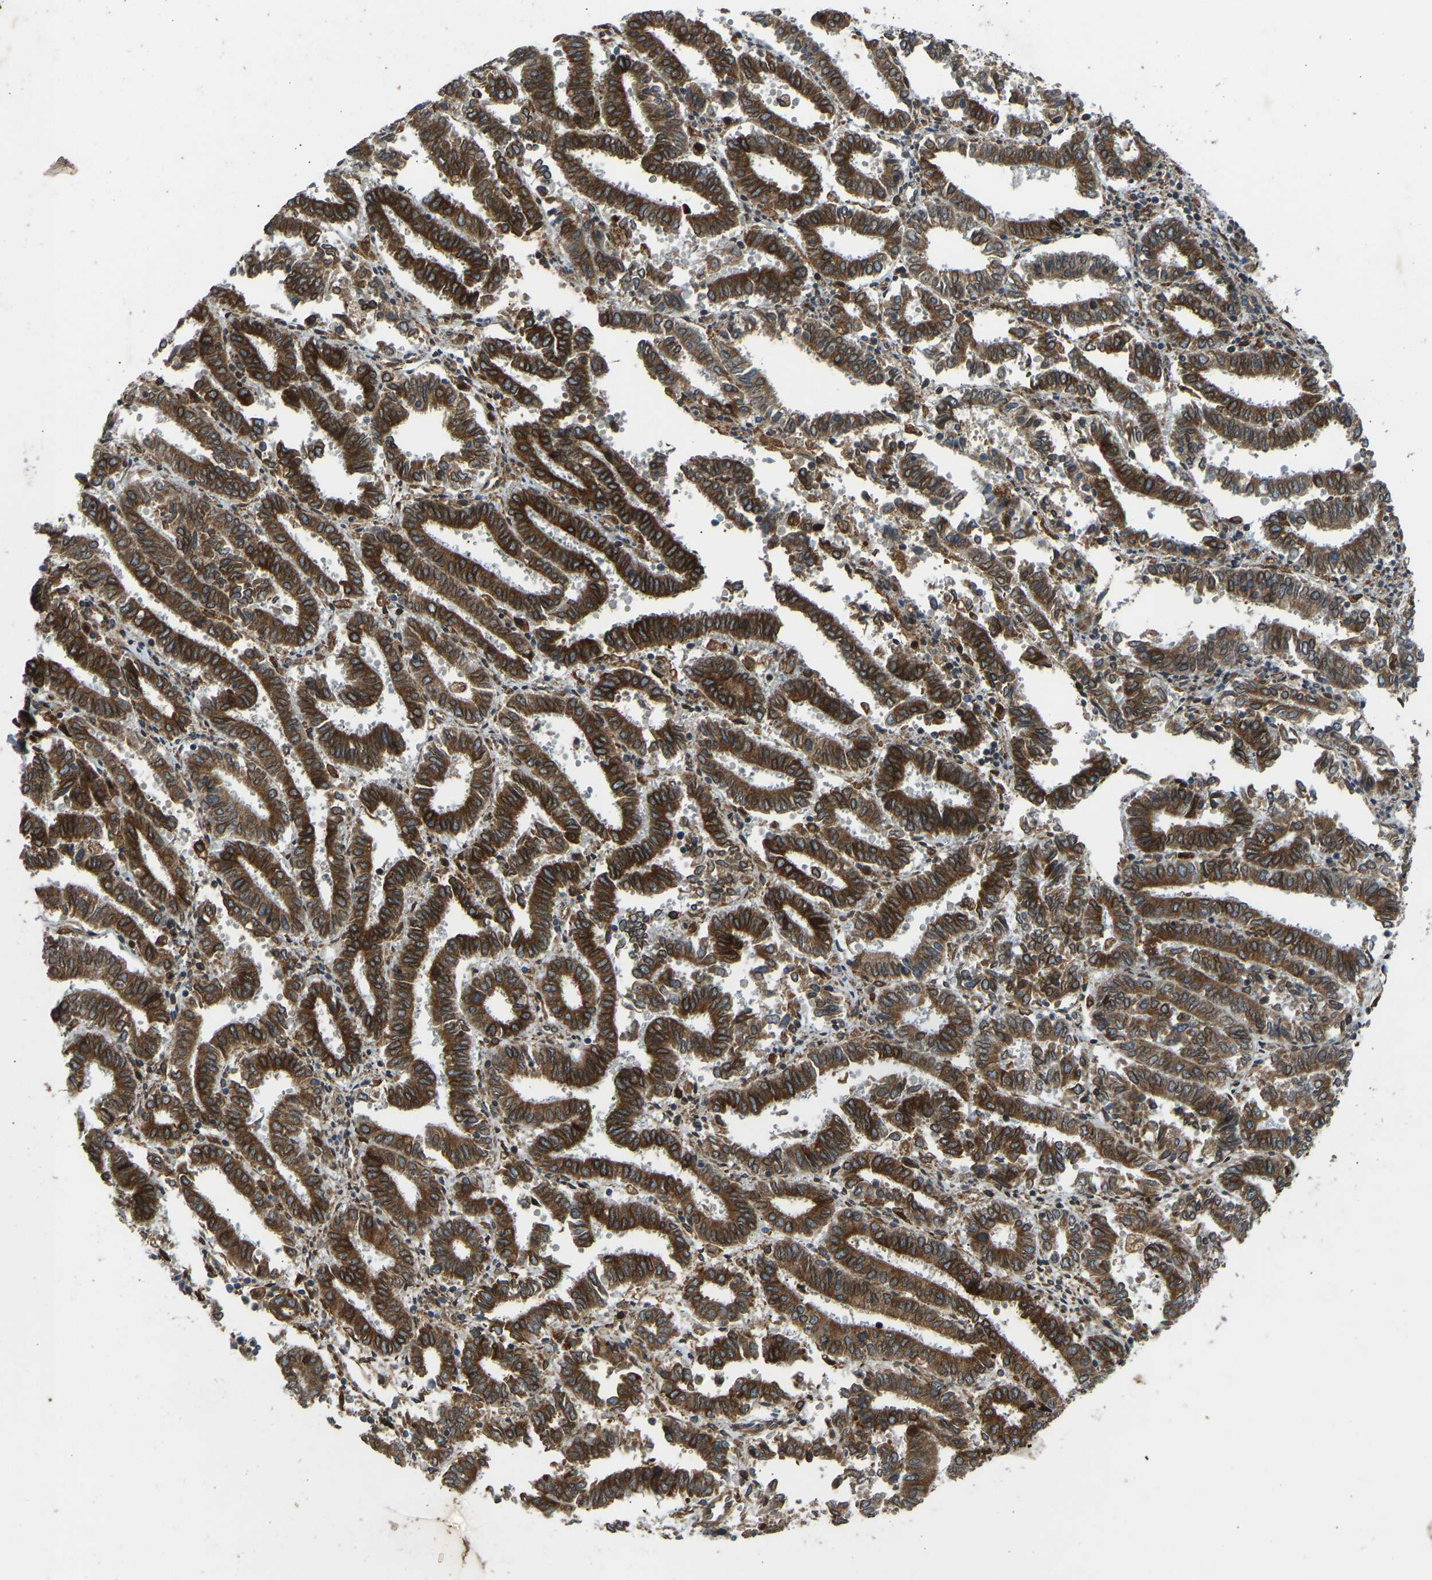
{"staining": {"intensity": "strong", "quantity": ">75%", "location": "cytoplasmic/membranous"}, "tissue": "endometrial cancer", "cell_type": "Tumor cells", "image_type": "cancer", "snomed": [{"axis": "morphology", "description": "Adenocarcinoma, NOS"}, {"axis": "topography", "description": "Uterus"}], "caption": "A brown stain shows strong cytoplasmic/membranous expression of a protein in human endometrial adenocarcinoma tumor cells.", "gene": "OS9", "patient": {"sex": "female", "age": 83}}